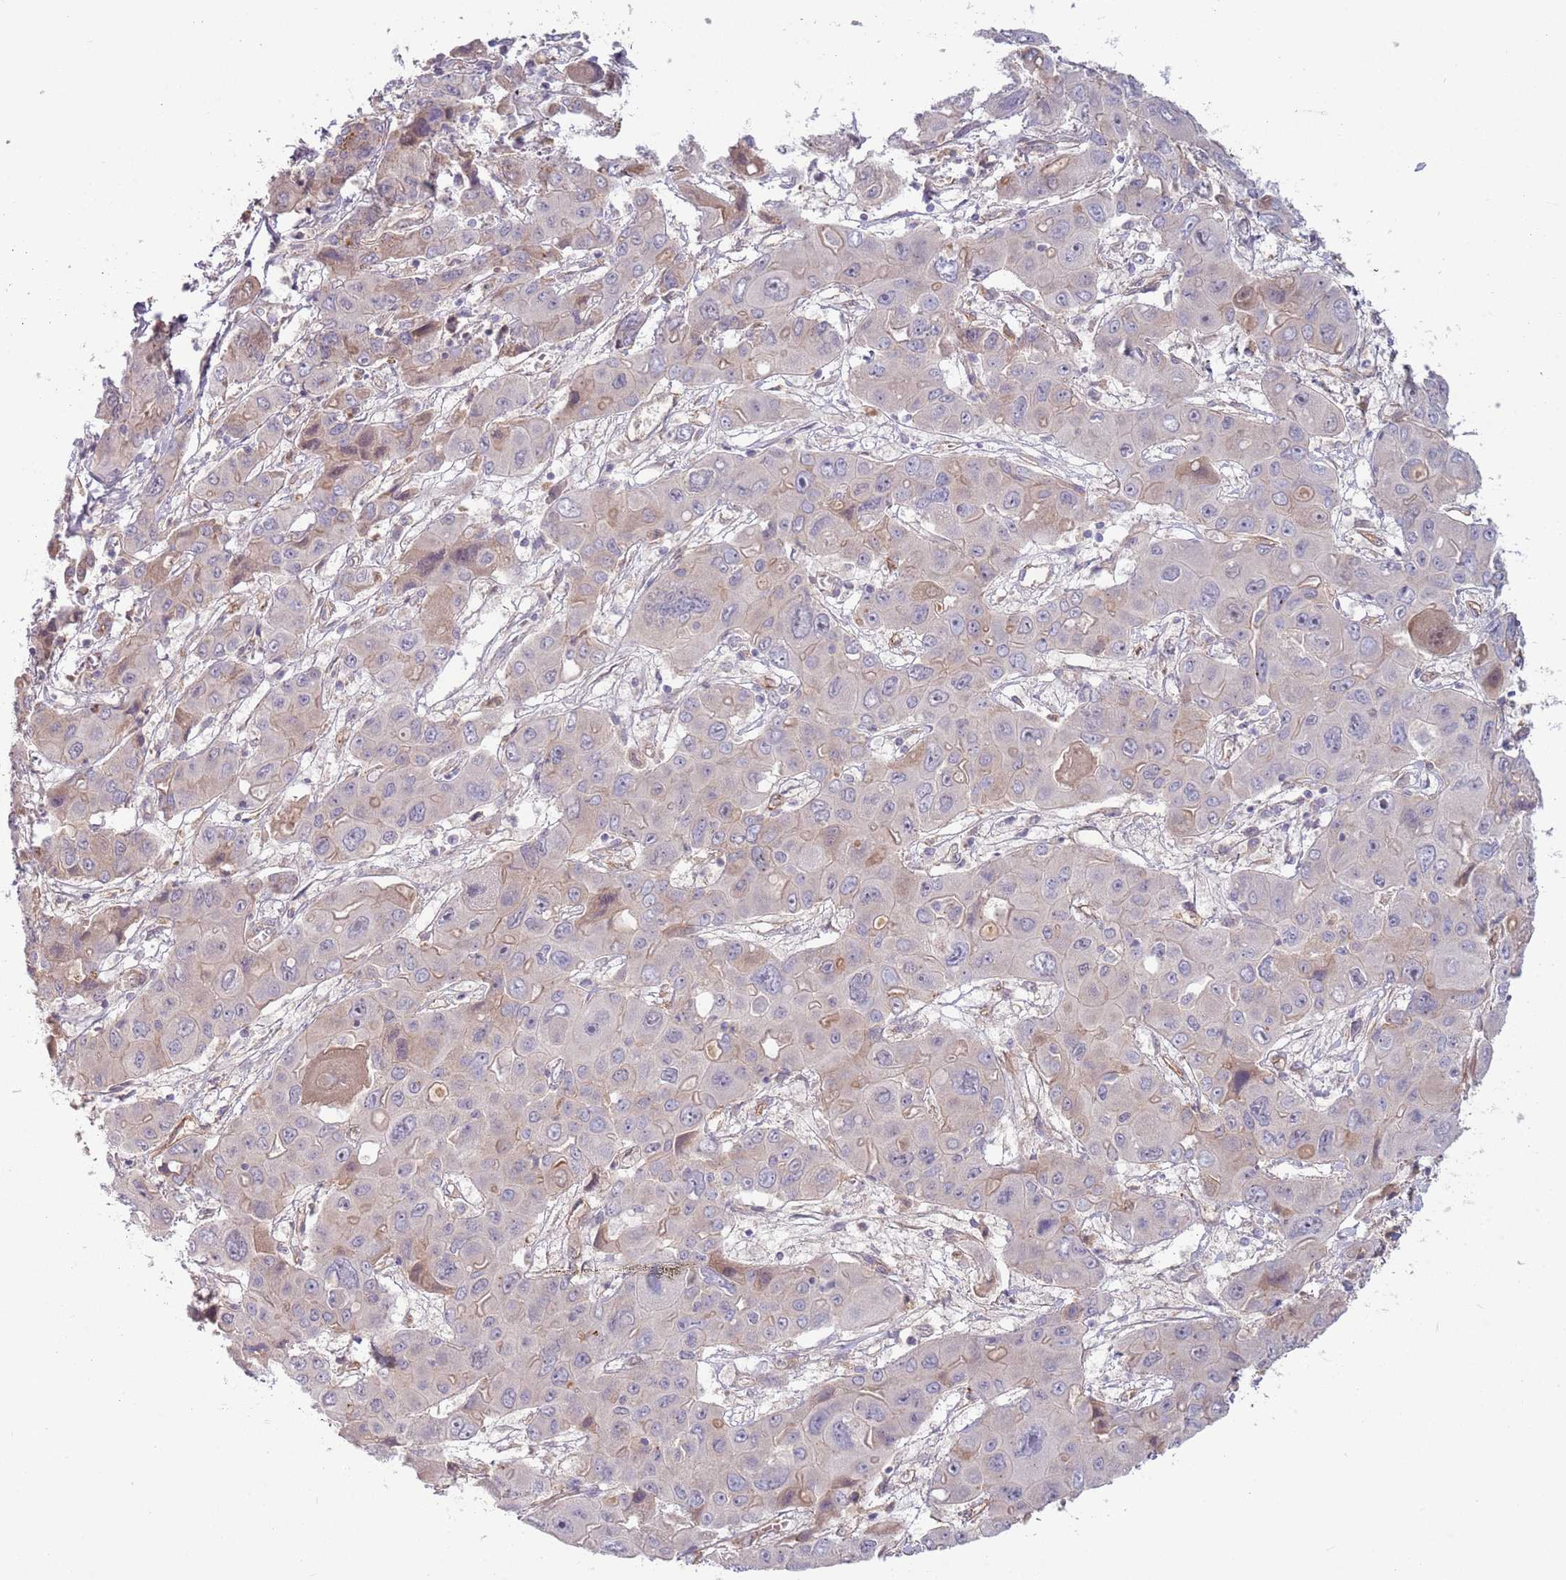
{"staining": {"intensity": "weak", "quantity": "<25%", "location": "cytoplasmic/membranous"}, "tissue": "liver cancer", "cell_type": "Tumor cells", "image_type": "cancer", "snomed": [{"axis": "morphology", "description": "Cholangiocarcinoma"}, {"axis": "topography", "description": "Liver"}], "caption": "This micrograph is of cholangiocarcinoma (liver) stained with immunohistochemistry (IHC) to label a protein in brown with the nuclei are counter-stained blue. There is no expression in tumor cells.", "gene": "SAV1", "patient": {"sex": "male", "age": 67}}